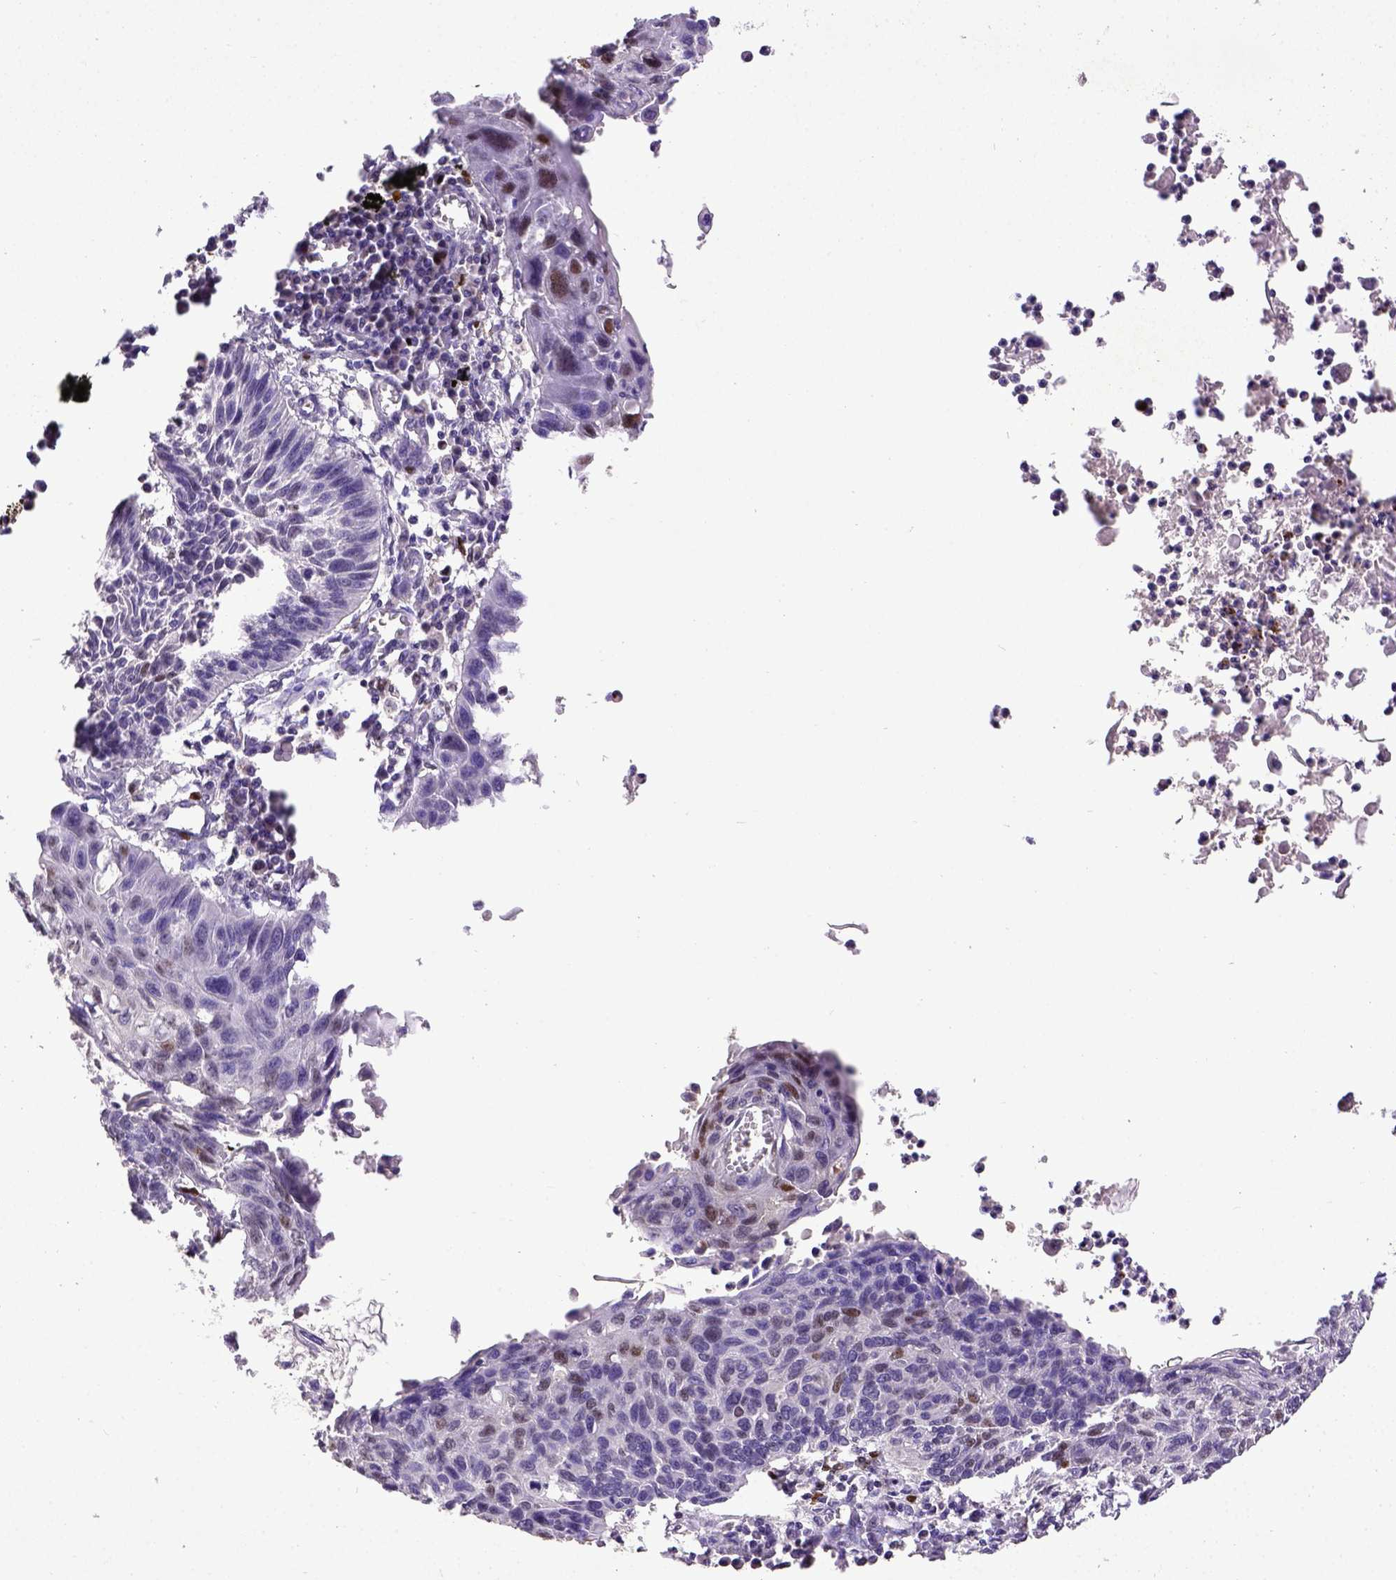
{"staining": {"intensity": "moderate", "quantity": "25%-75%", "location": "nuclear"}, "tissue": "lung cancer", "cell_type": "Tumor cells", "image_type": "cancer", "snomed": [{"axis": "morphology", "description": "Squamous cell carcinoma, NOS"}, {"axis": "topography", "description": "Lung"}], "caption": "An image of human squamous cell carcinoma (lung) stained for a protein demonstrates moderate nuclear brown staining in tumor cells.", "gene": "CDKN1A", "patient": {"sex": "male", "age": 78}}